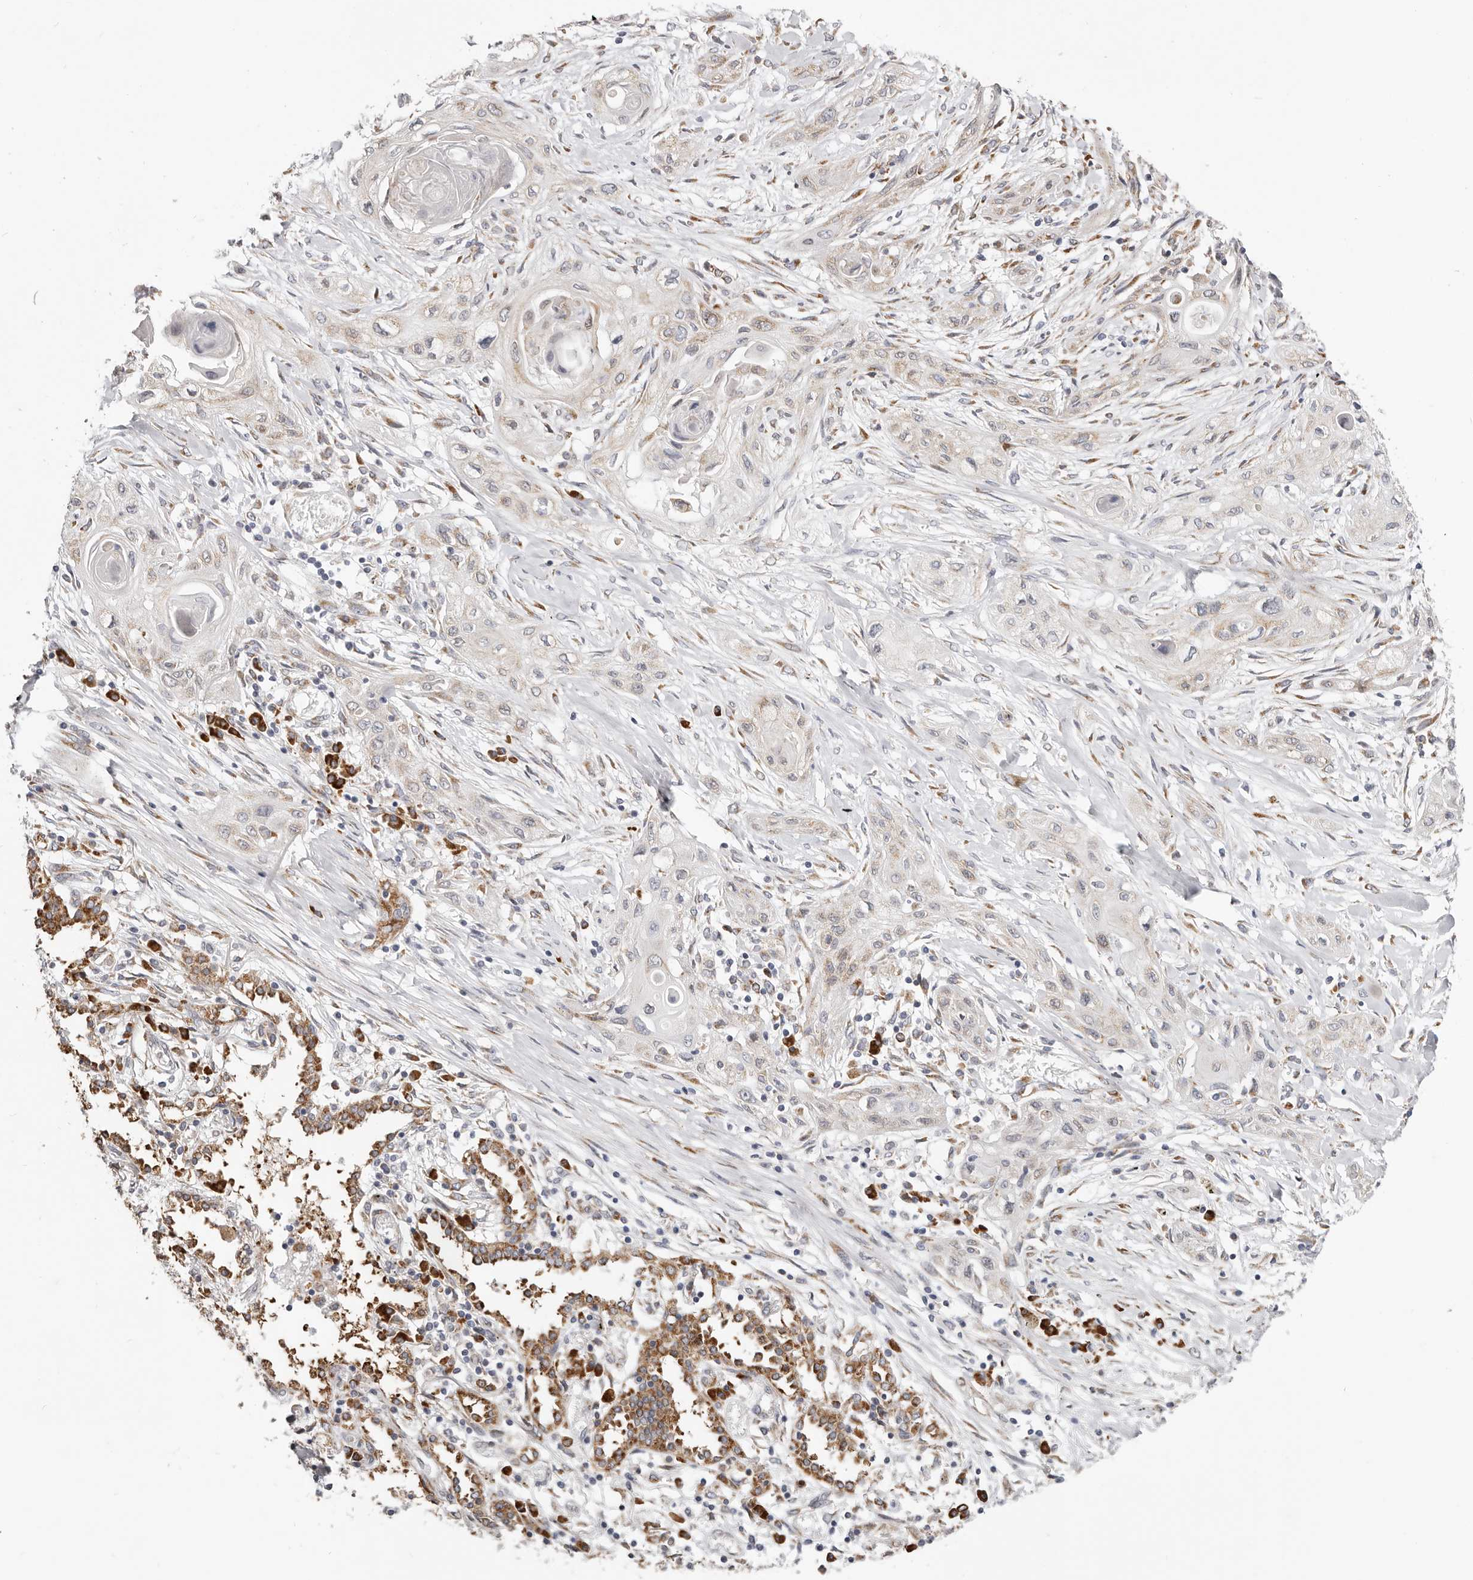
{"staining": {"intensity": "weak", "quantity": "<25%", "location": "cytoplasmic/membranous"}, "tissue": "lung cancer", "cell_type": "Tumor cells", "image_type": "cancer", "snomed": [{"axis": "morphology", "description": "Squamous cell carcinoma, NOS"}, {"axis": "topography", "description": "Lung"}], "caption": "Lung squamous cell carcinoma stained for a protein using immunohistochemistry (IHC) displays no staining tumor cells.", "gene": "IL32", "patient": {"sex": "female", "age": 47}}